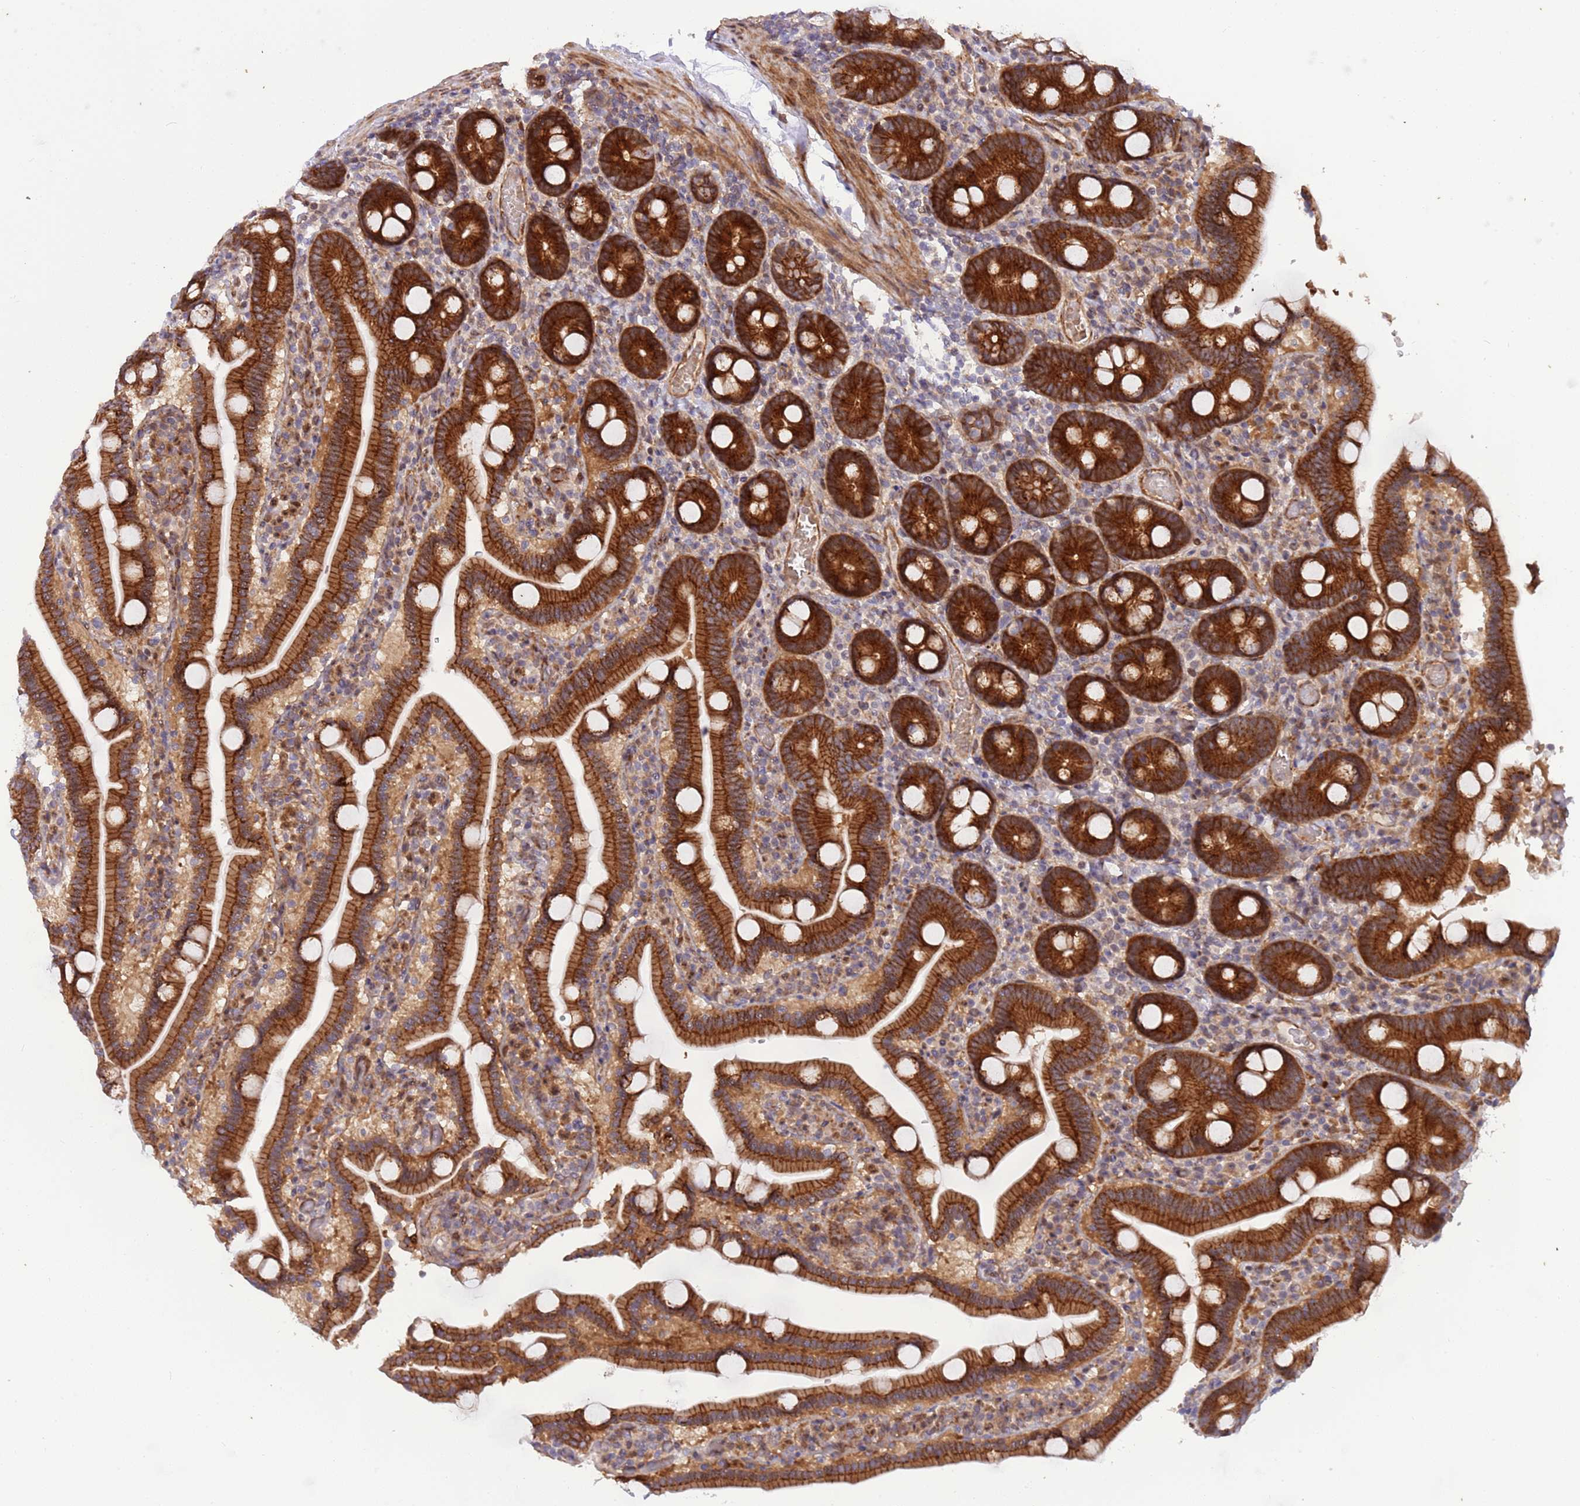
{"staining": {"intensity": "strong", "quantity": ">75%", "location": "cytoplasmic/membranous"}, "tissue": "duodenum", "cell_type": "Glandular cells", "image_type": "normal", "snomed": [{"axis": "morphology", "description": "Normal tissue, NOS"}, {"axis": "topography", "description": "Duodenum"}], "caption": "This photomicrograph demonstrates unremarkable duodenum stained with immunohistochemistry to label a protein in brown. The cytoplasmic/membranous of glandular cells show strong positivity for the protein. Nuclei are counter-stained blue.", "gene": "ITGB6", "patient": {"sex": "male", "age": 55}}